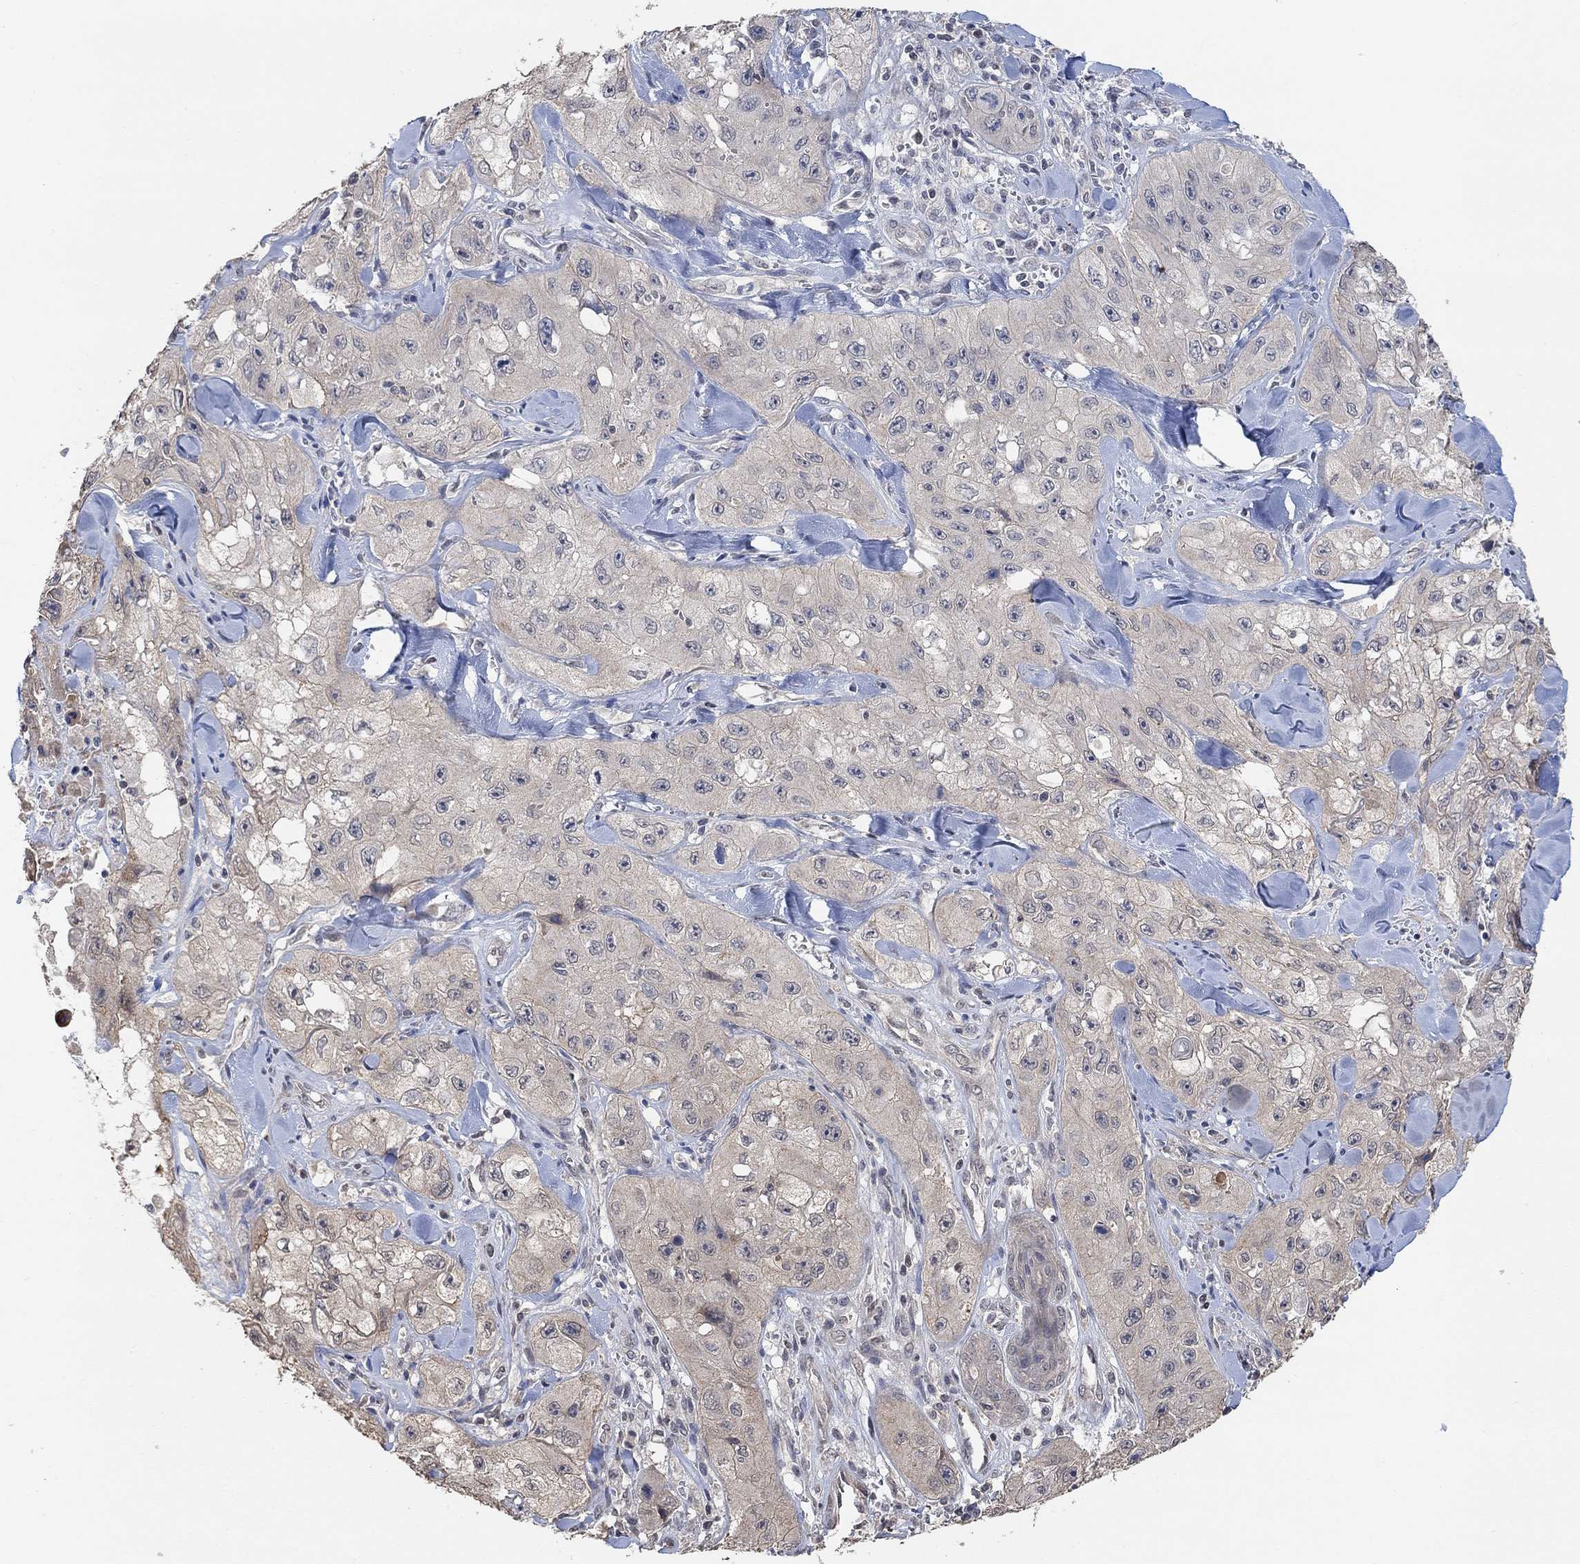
{"staining": {"intensity": "weak", "quantity": "<25%", "location": "cytoplasmic/membranous"}, "tissue": "skin cancer", "cell_type": "Tumor cells", "image_type": "cancer", "snomed": [{"axis": "morphology", "description": "Squamous cell carcinoma, NOS"}, {"axis": "topography", "description": "Skin"}, {"axis": "topography", "description": "Subcutis"}], "caption": "The IHC photomicrograph has no significant expression in tumor cells of skin cancer (squamous cell carcinoma) tissue.", "gene": "UNC5B", "patient": {"sex": "male", "age": 73}}